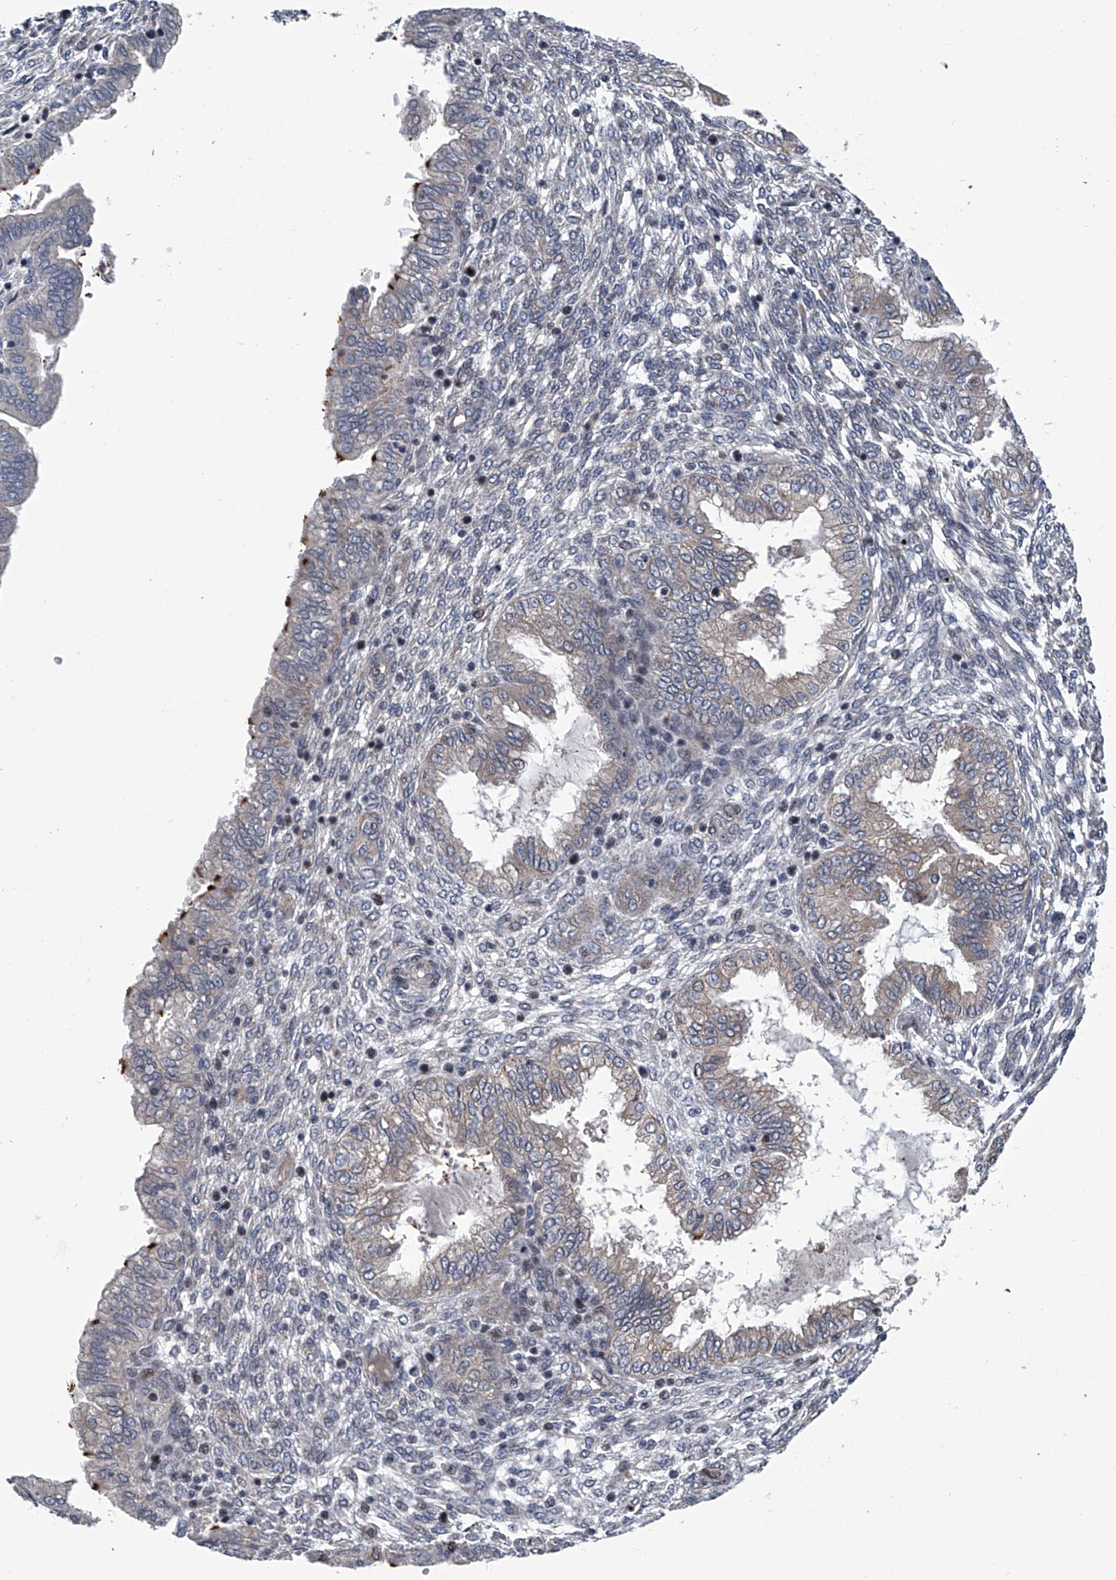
{"staining": {"intensity": "negative", "quantity": "none", "location": "none"}, "tissue": "endometrium", "cell_type": "Cells in endometrial stroma", "image_type": "normal", "snomed": [{"axis": "morphology", "description": "Normal tissue, NOS"}, {"axis": "topography", "description": "Endometrium"}], "caption": "Immunohistochemical staining of unremarkable human endometrium shows no significant staining in cells in endometrial stroma. (Immunohistochemistry (ihc), brightfield microscopy, high magnification).", "gene": "ABCG1", "patient": {"sex": "female", "age": 33}}